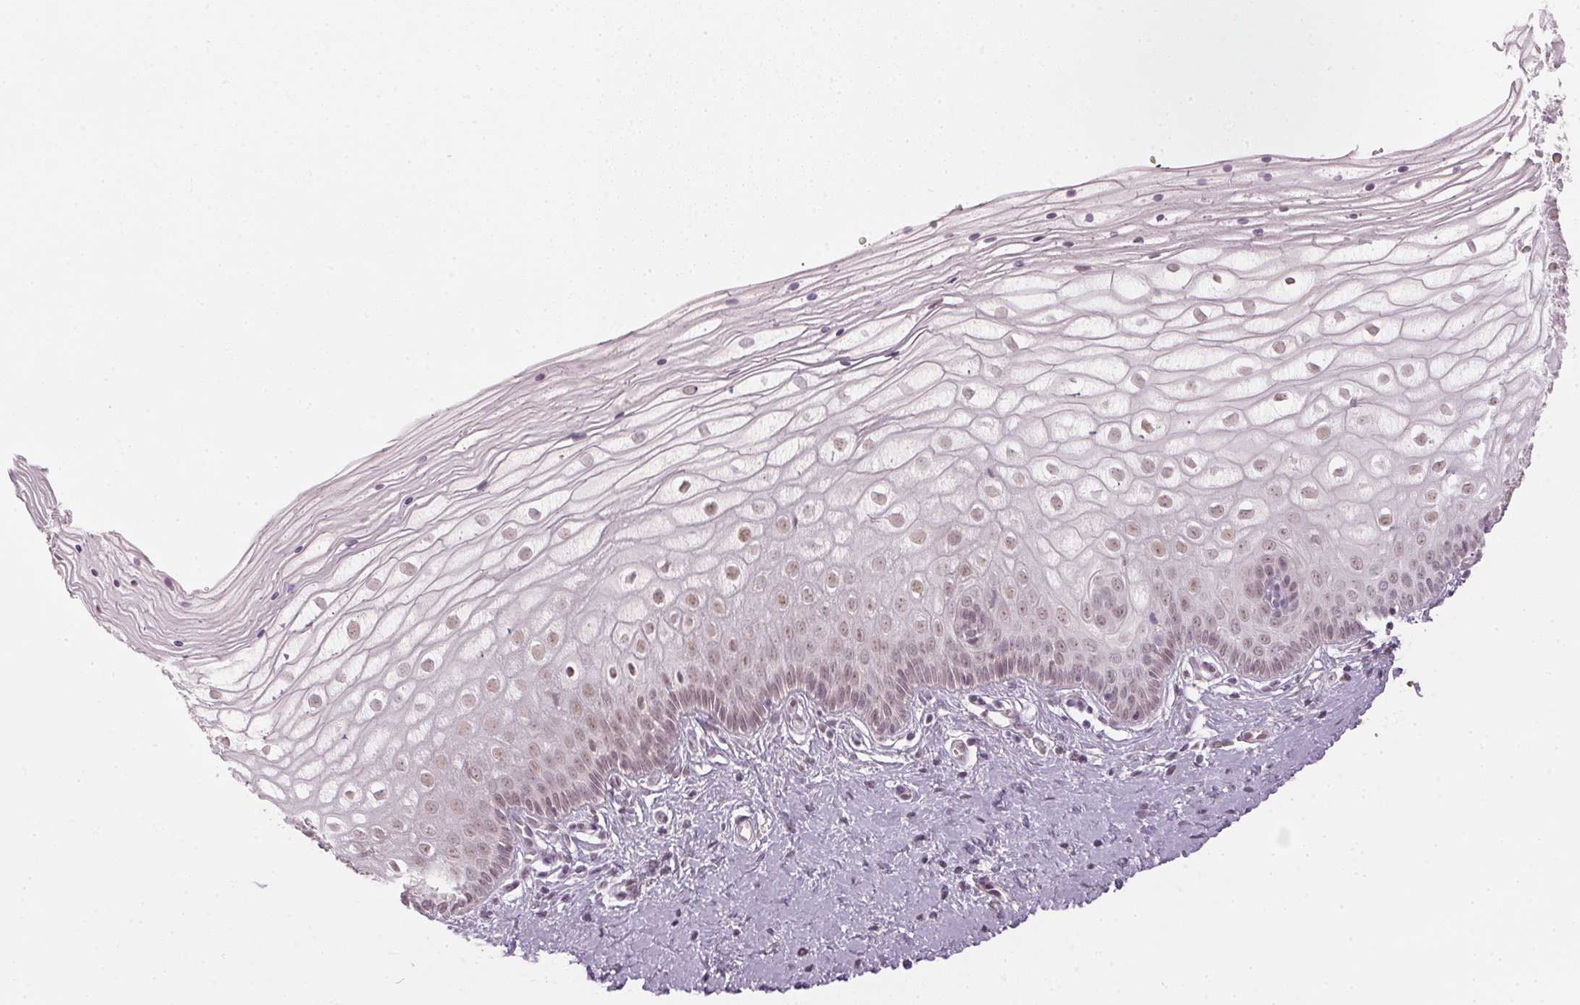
{"staining": {"intensity": "weak", "quantity": "<25%", "location": "nuclear"}, "tissue": "vagina", "cell_type": "Squamous epithelial cells", "image_type": "normal", "snomed": [{"axis": "morphology", "description": "Normal tissue, NOS"}, {"axis": "topography", "description": "Vagina"}], "caption": "Micrograph shows no protein expression in squamous epithelial cells of unremarkable vagina.", "gene": "ENSG00000267001", "patient": {"sex": "female", "age": 39}}